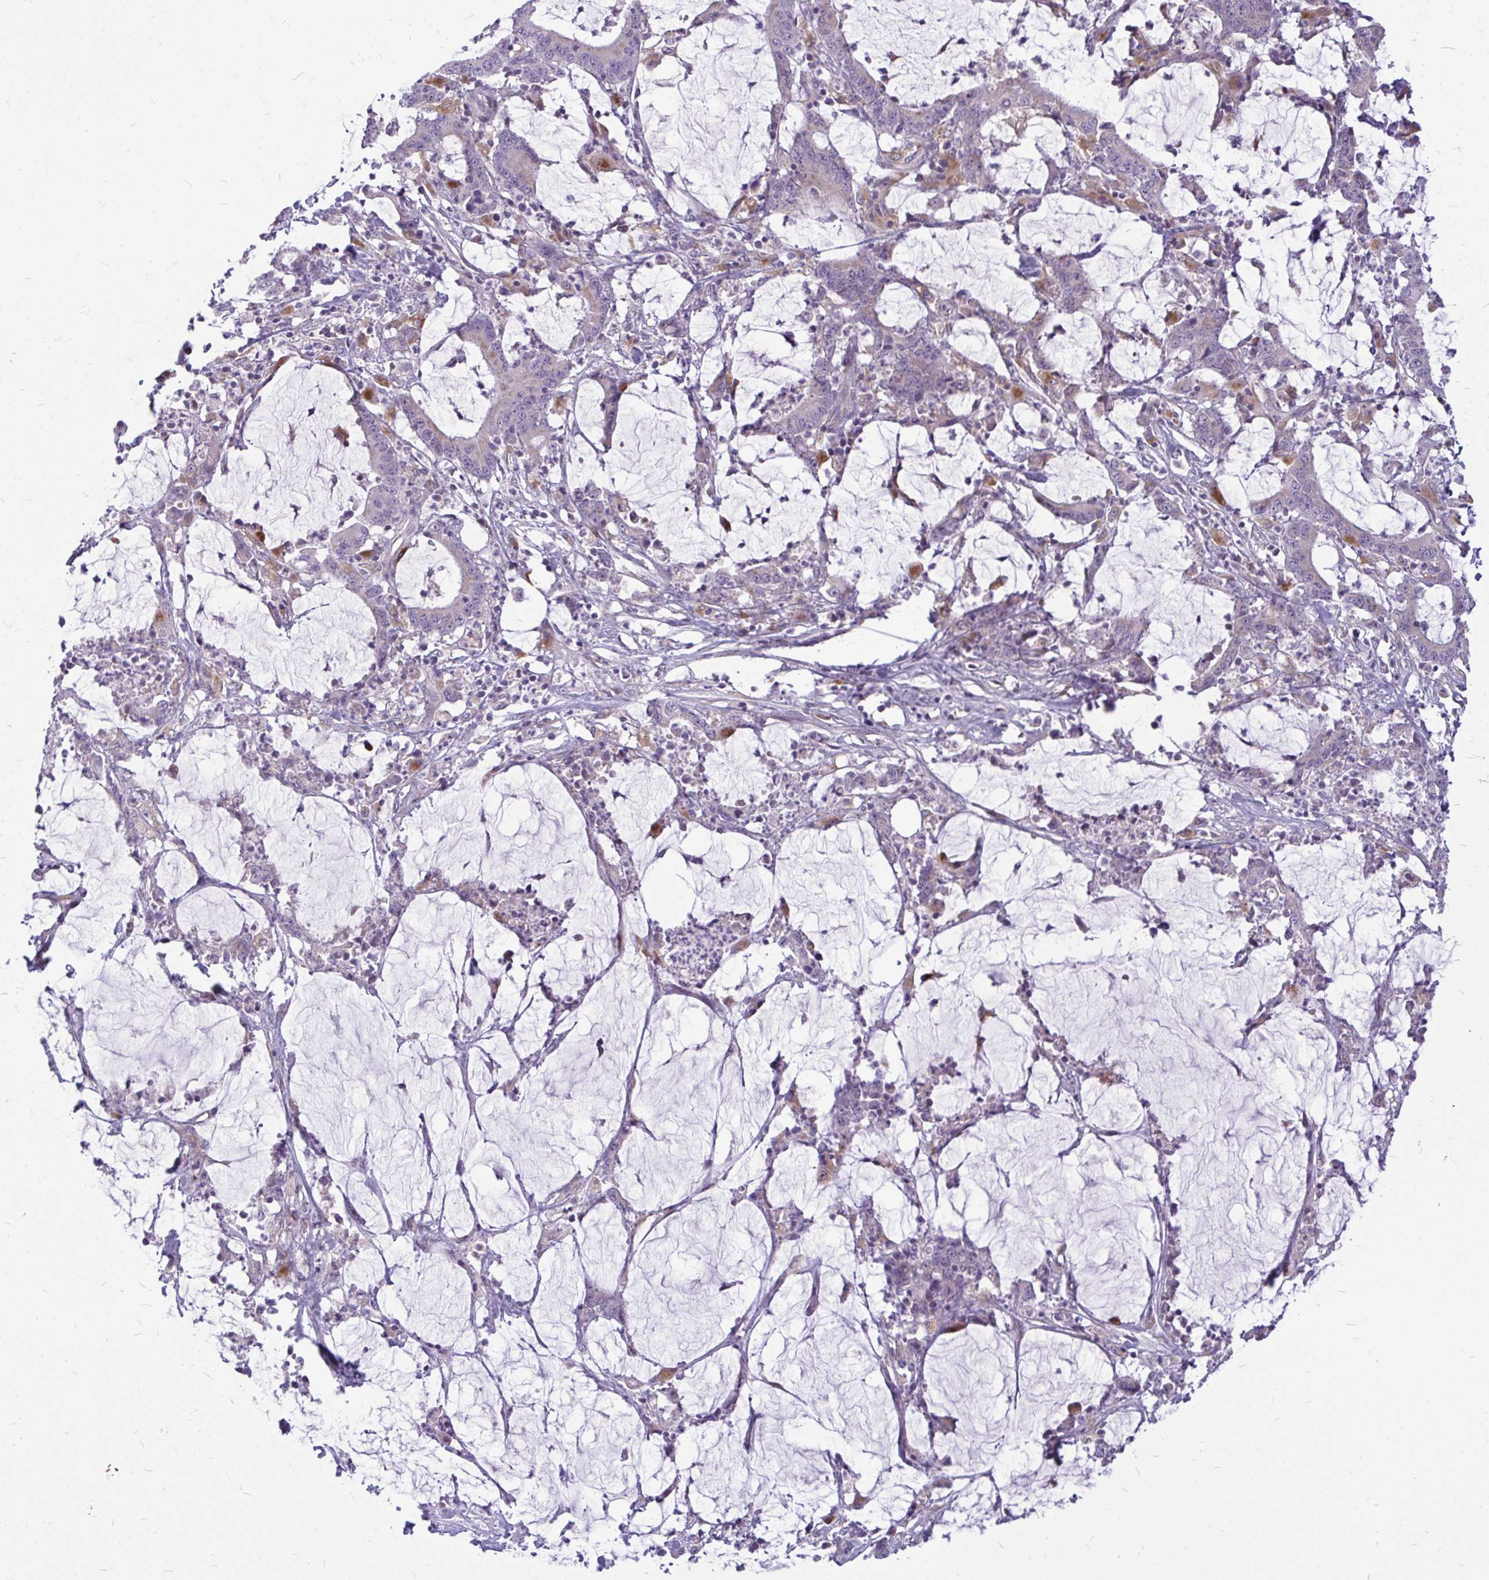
{"staining": {"intensity": "moderate", "quantity": "<25%", "location": "cytoplasmic/membranous"}, "tissue": "stomach cancer", "cell_type": "Tumor cells", "image_type": "cancer", "snomed": [{"axis": "morphology", "description": "Adenocarcinoma, NOS"}, {"axis": "topography", "description": "Stomach, upper"}], "caption": "The micrograph reveals a brown stain indicating the presence of a protein in the cytoplasmic/membranous of tumor cells in stomach cancer. (DAB (3,3'-diaminobenzidine) IHC, brown staining for protein, blue staining for nuclei).", "gene": "ZSCAN25", "patient": {"sex": "male", "age": 68}}